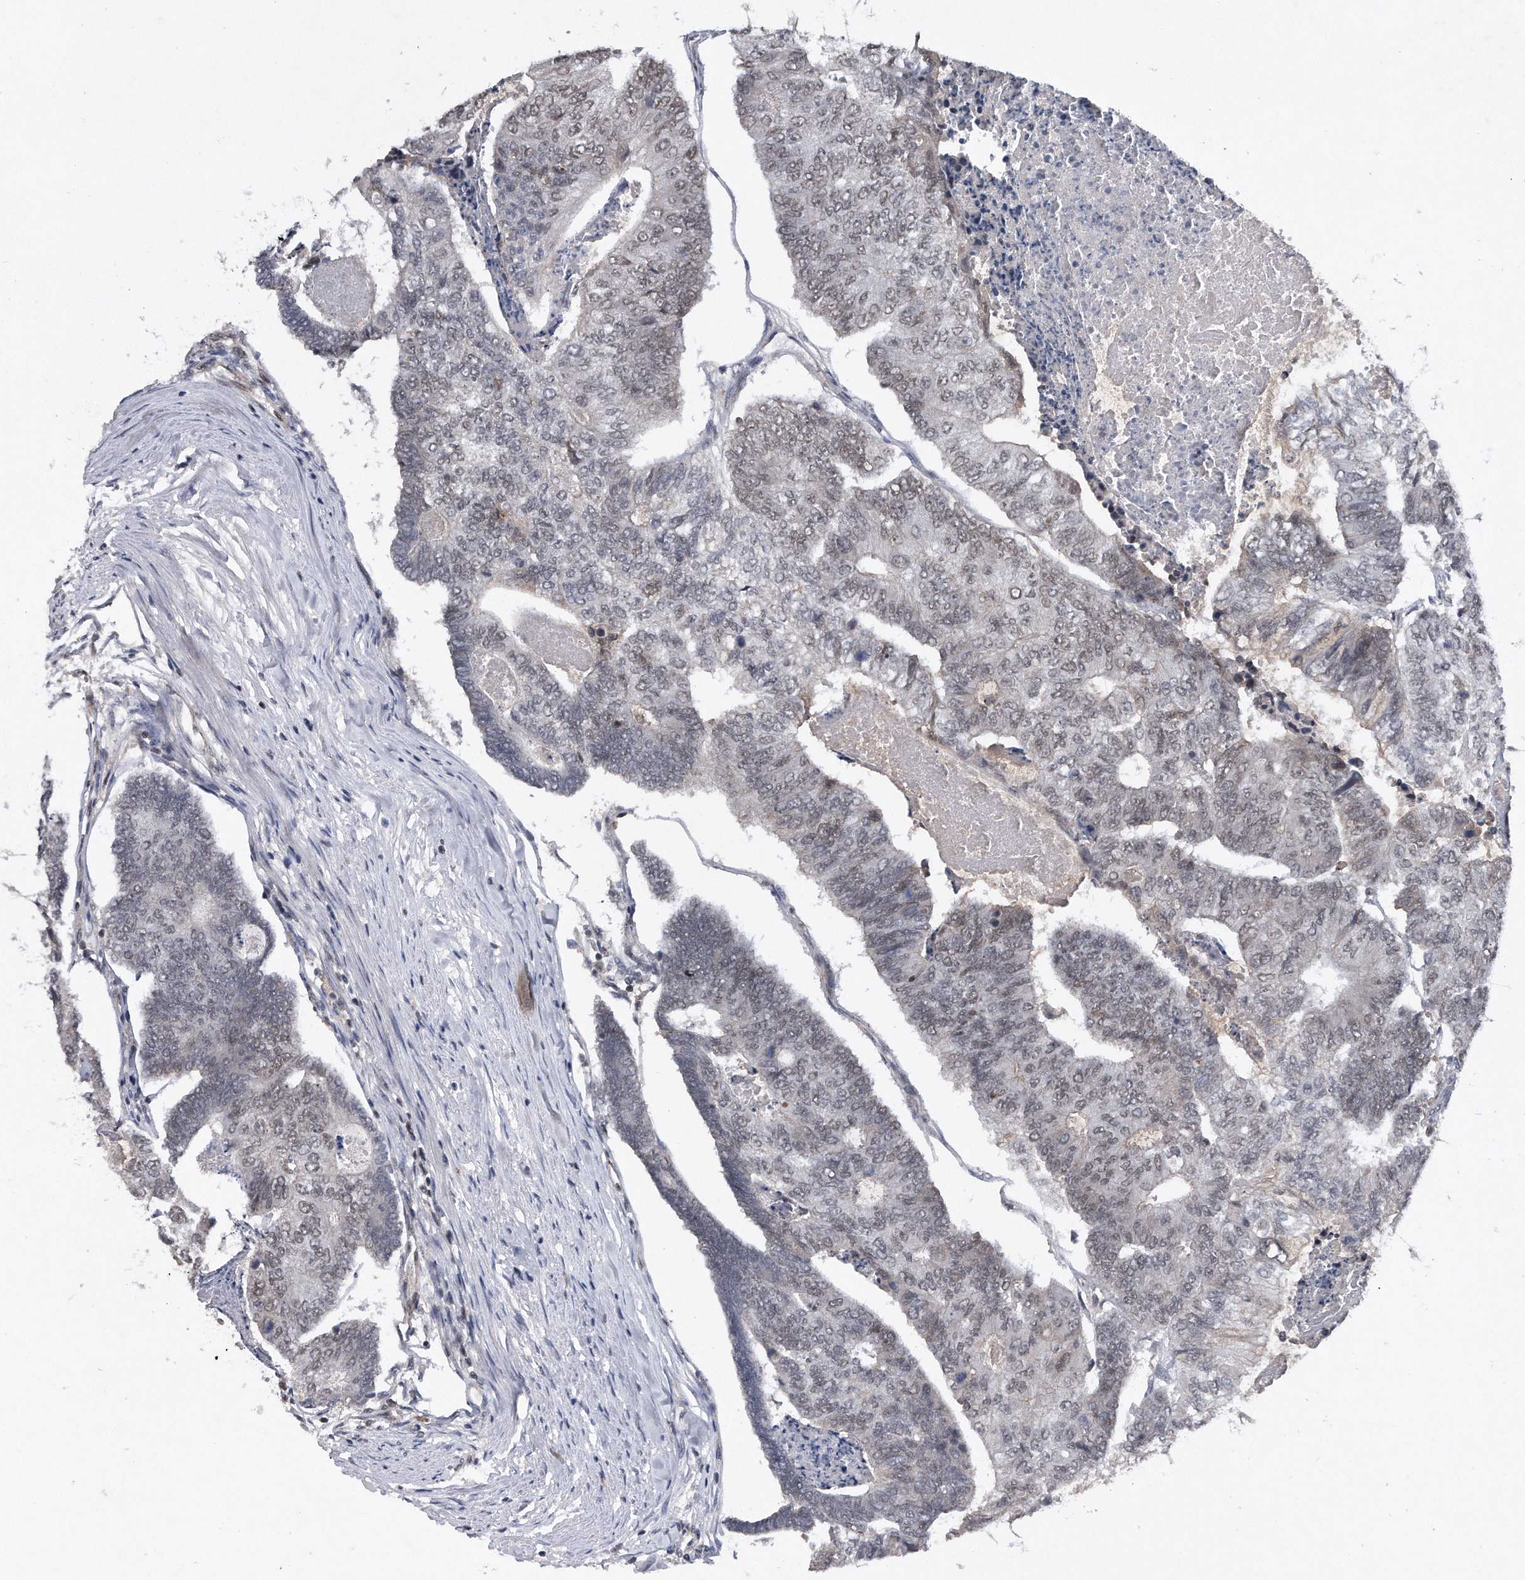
{"staining": {"intensity": "weak", "quantity": "<25%", "location": "nuclear"}, "tissue": "colorectal cancer", "cell_type": "Tumor cells", "image_type": "cancer", "snomed": [{"axis": "morphology", "description": "Adenocarcinoma, NOS"}, {"axis": "topography", "description": "Colon"}], "caption": "Immunohistochemistry (IHC) image of neoplastic tissue: colorectal cancer stained with DAB (3,3'-diaminobenzidine) displays no significant protein positivity in tumor cells.", "gene": "VIRMA", "patient": {"sex": "female", "age": 67}}